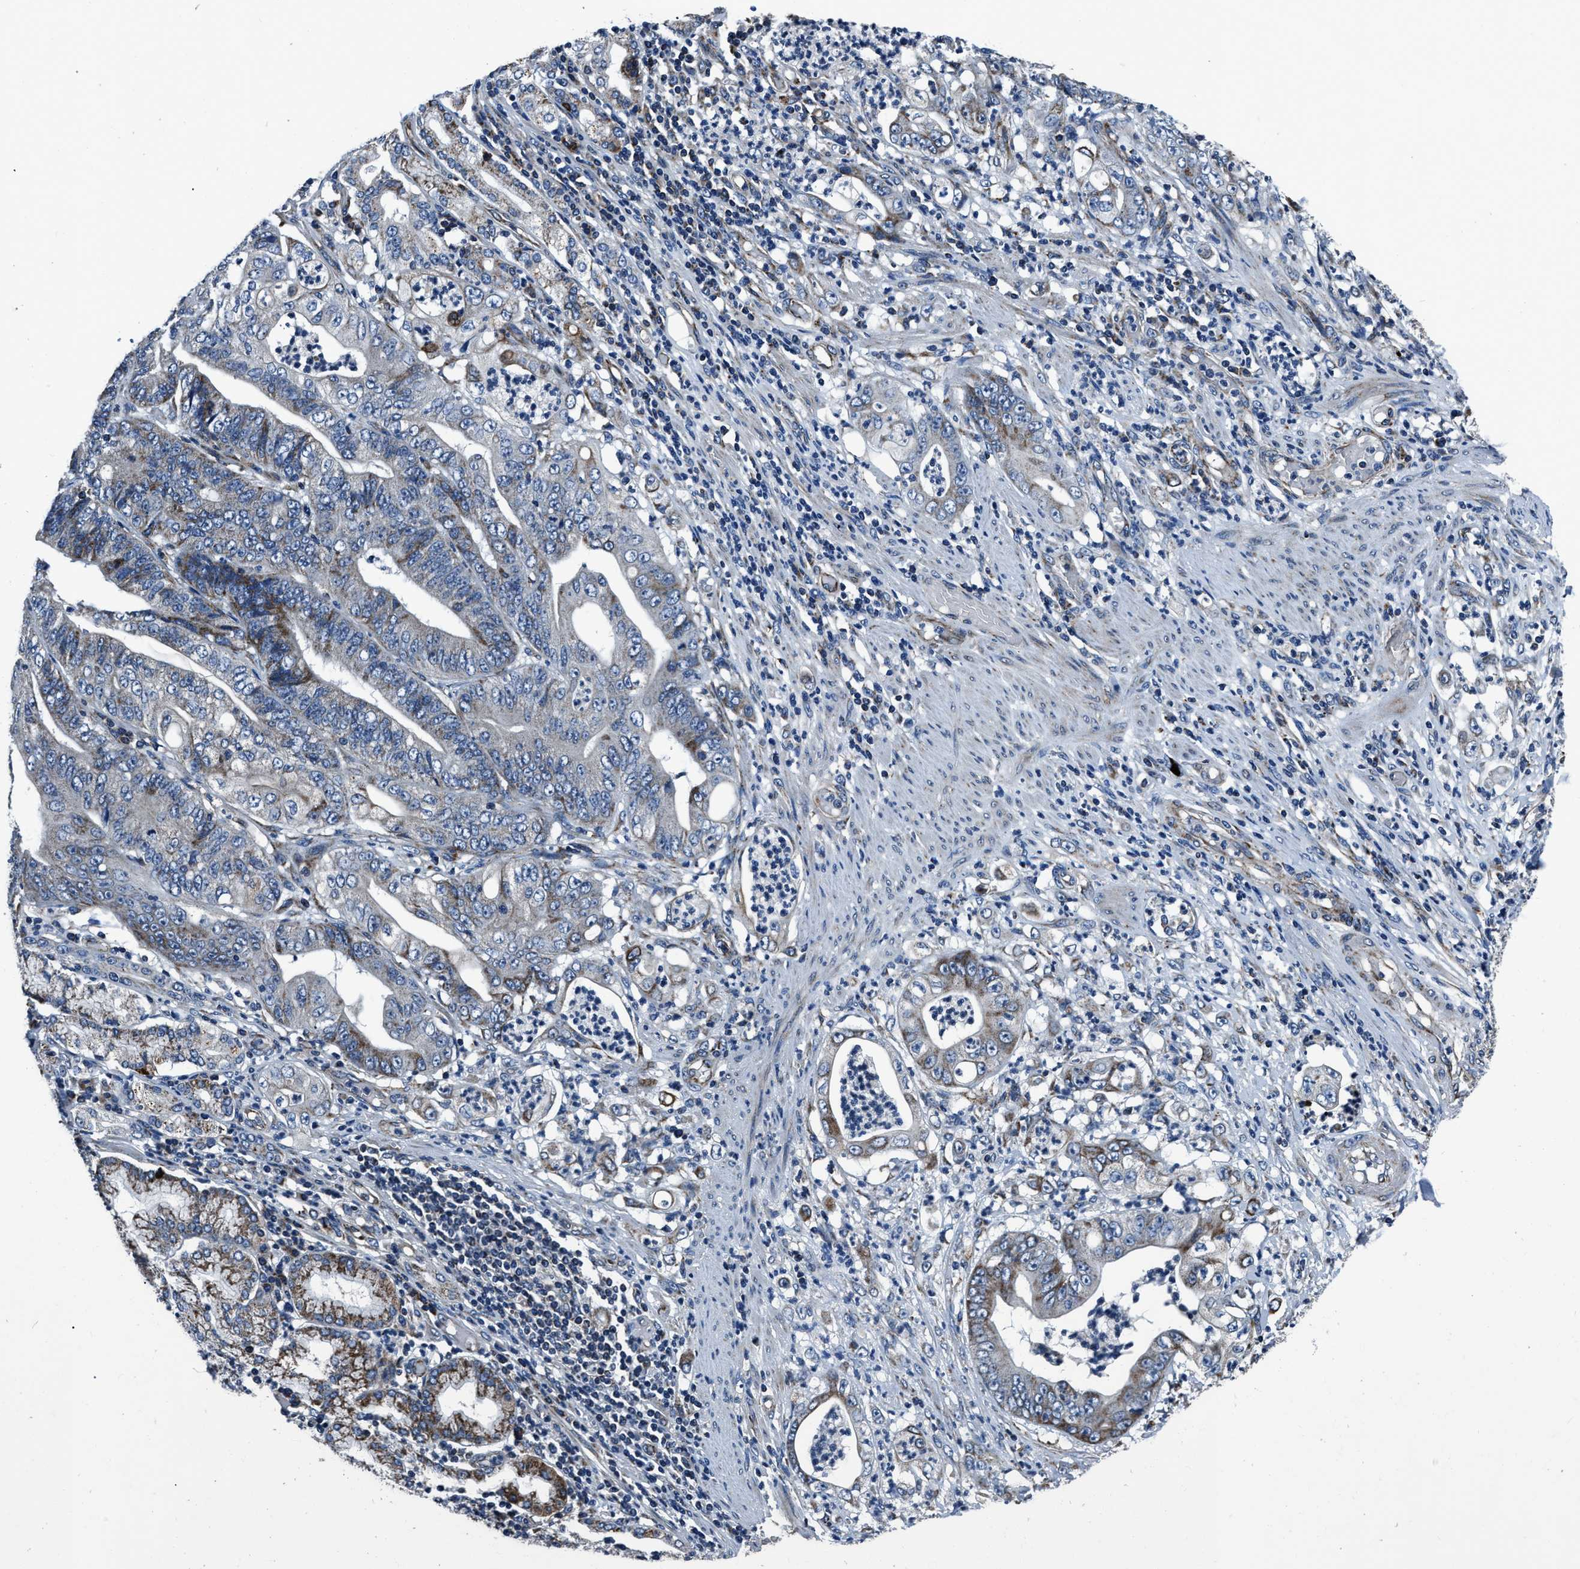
{"staining": {"intensity": "weak", "quantity": "<25%", "location": "cytoplasmic/membranous"}, "tissue": "stomach cancer", "cell_type": "Tumor cells", "image_type": "cancer", "snomed": [{"axis": "morphology", "description": "Adenocarcinoma, NOS"}, {"axis": "topography", "description": "Stomach"}], "caption": "Tumor cells show no significant protein staining in adenocarcinoma (stomach).", "gene": "OGDH", "patient": {"sex": "female", "age": 73}}